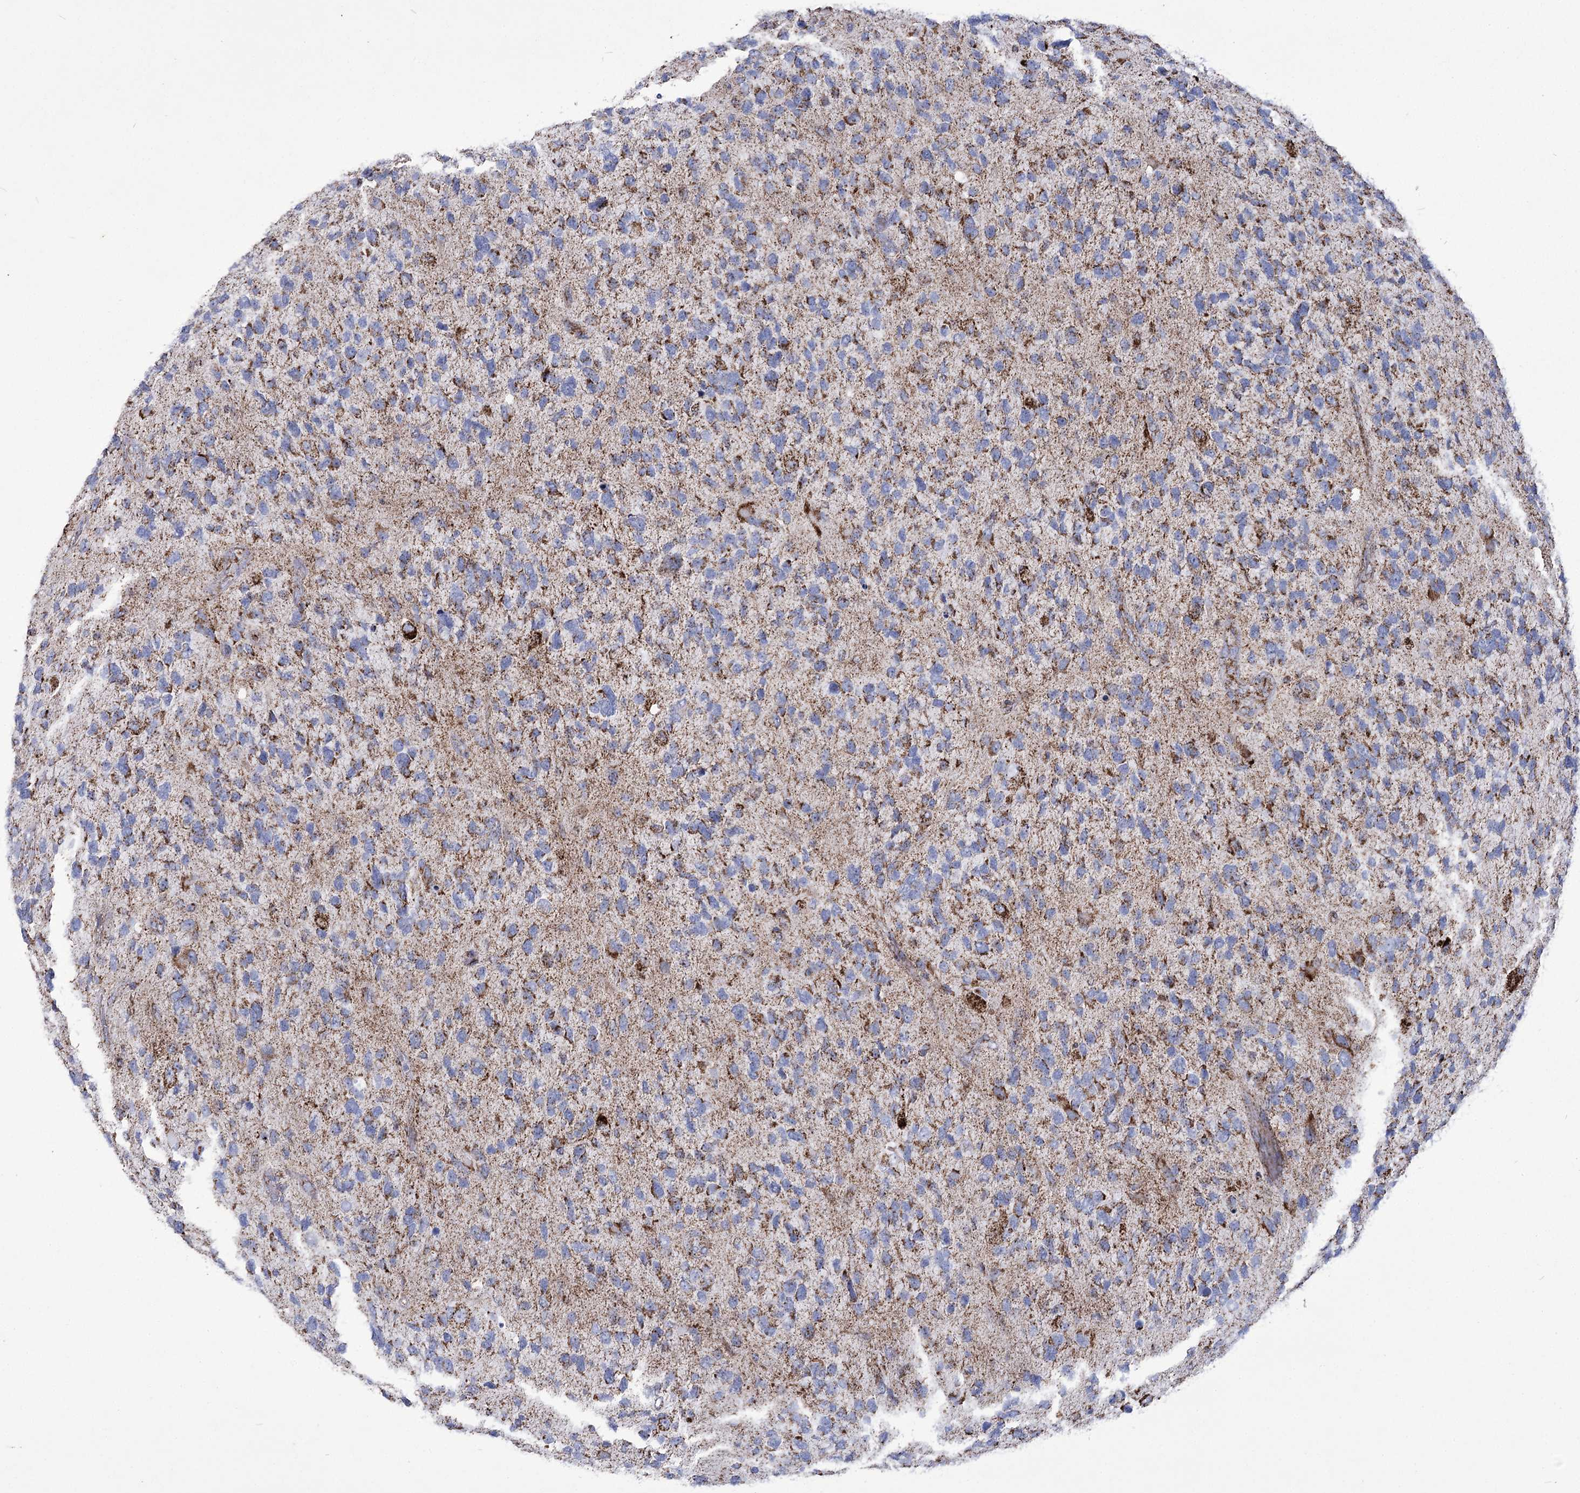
{"staining": {"intensity": "strong", "quantity": "25%-75%", "location": "cytoplasmic/membranous"}, "tissue": "glioma", "cell_type": "Tumor cells", "image_type": "cancer", "snomed": [{"axis": "morphology", "description": "Glioma, malignant, High grade"}, {"axis": "topography", "description": "Brain"}], "caption": "The image reveals staining of glioma, revealing strong cytoplasmic/membranous protein expression (brown color) within tumor cells.", "gene": "PDHB", "patient": {"sex": "female", "age": 58}}